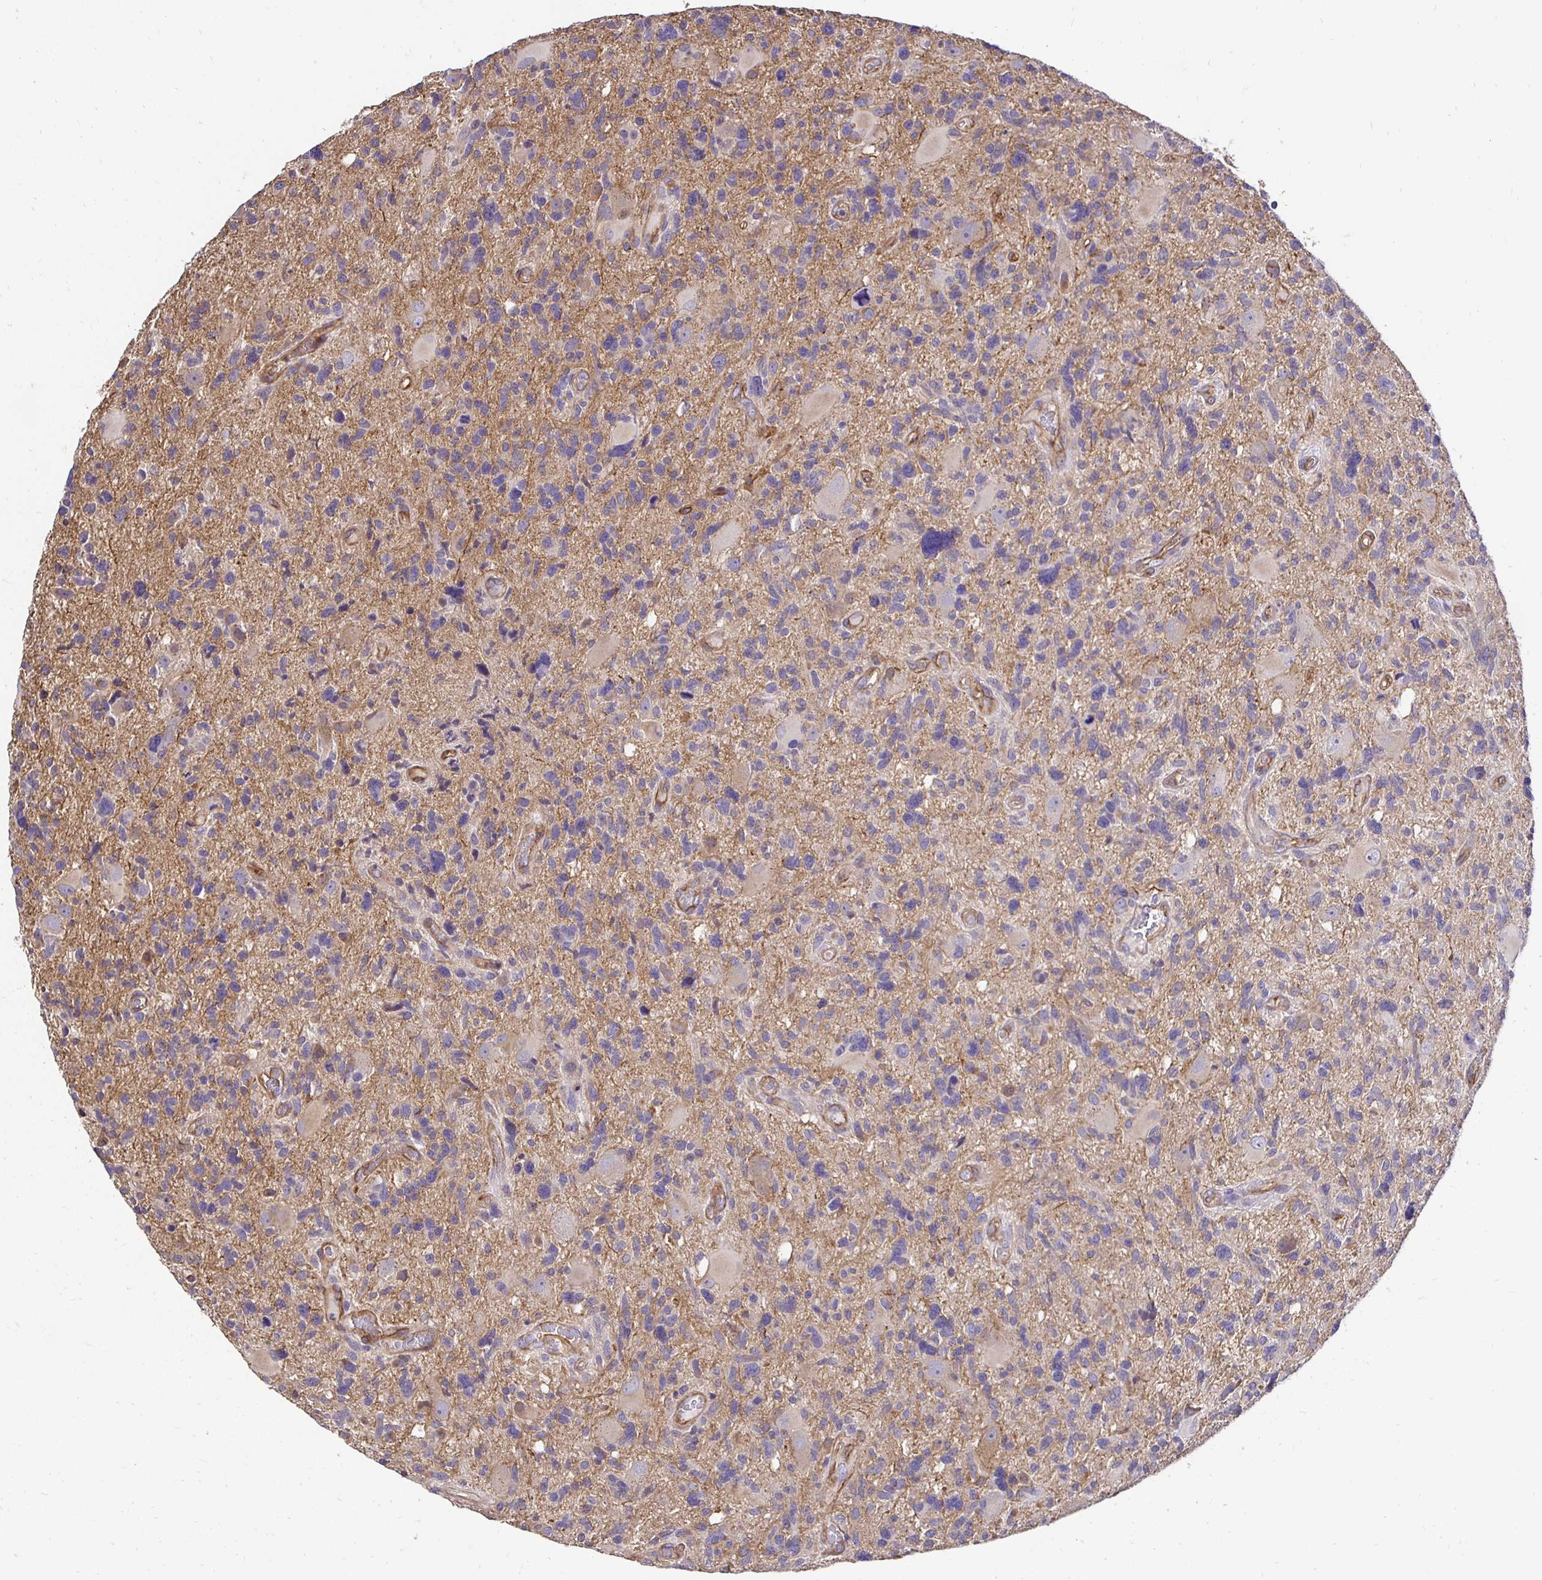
{"staining": {"intensity": "weak", "quantity": "<25%", "location": "cytoplasmic/membranous"}, "tissue": "glioma", "cell_type": "Tumor cells", "image_type": "cancer", "snomed": [{"axis": "morphology", "description": "Glioma, malignant, High grade"}, {"axis": "topography", "description": "Brain"}], "caption": "High magnification brightfield microscopy of glioma stained with DAB (3,3'-diaminobenzidine) (brown) and counterstained with hematoxylin (blue): tumor cells show no significant staining.", "gene": "SLC9A1", "patient": {"sex": "male", "age": 49}}